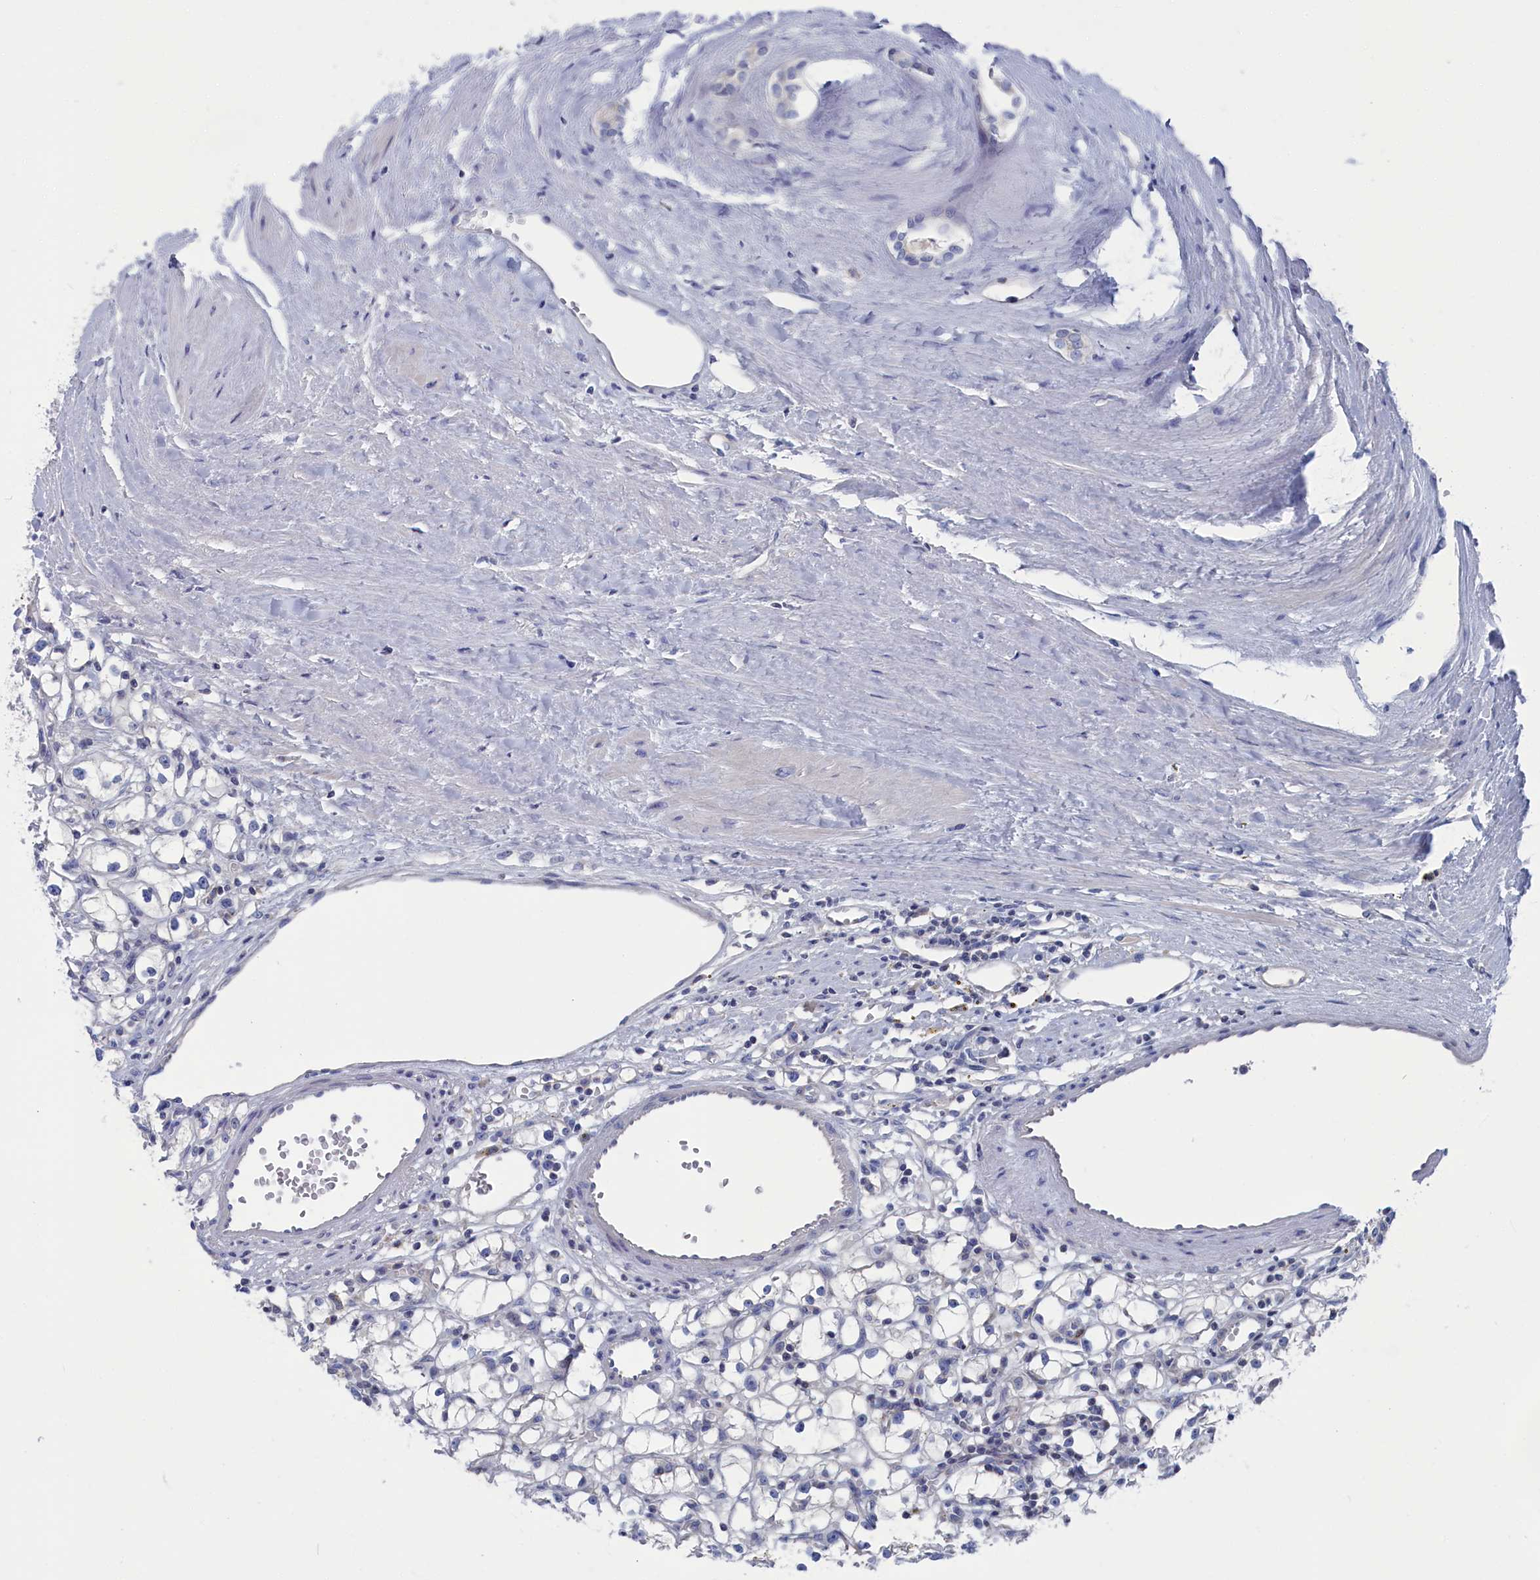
{"staining": {"intensity": "negative", "quantity": "none", "location": "none"}, "tissue": "renal cancer", "cell_type": "Tumor cells", "image_type": "cancer", "snomed": [{"axis": "morphology", "description": "Adenocarcinoma, NOS"}, {"axis": "topography", "description": "Kidney"}], "caption": "Protein analysis of renal cancer (adenocarcinoma) shows no significant expression in tumor cells. (DAB immunohistochemistry, high magnification).", "gene": "CEND1", "patient": {"sex": "male", "age": 56}}